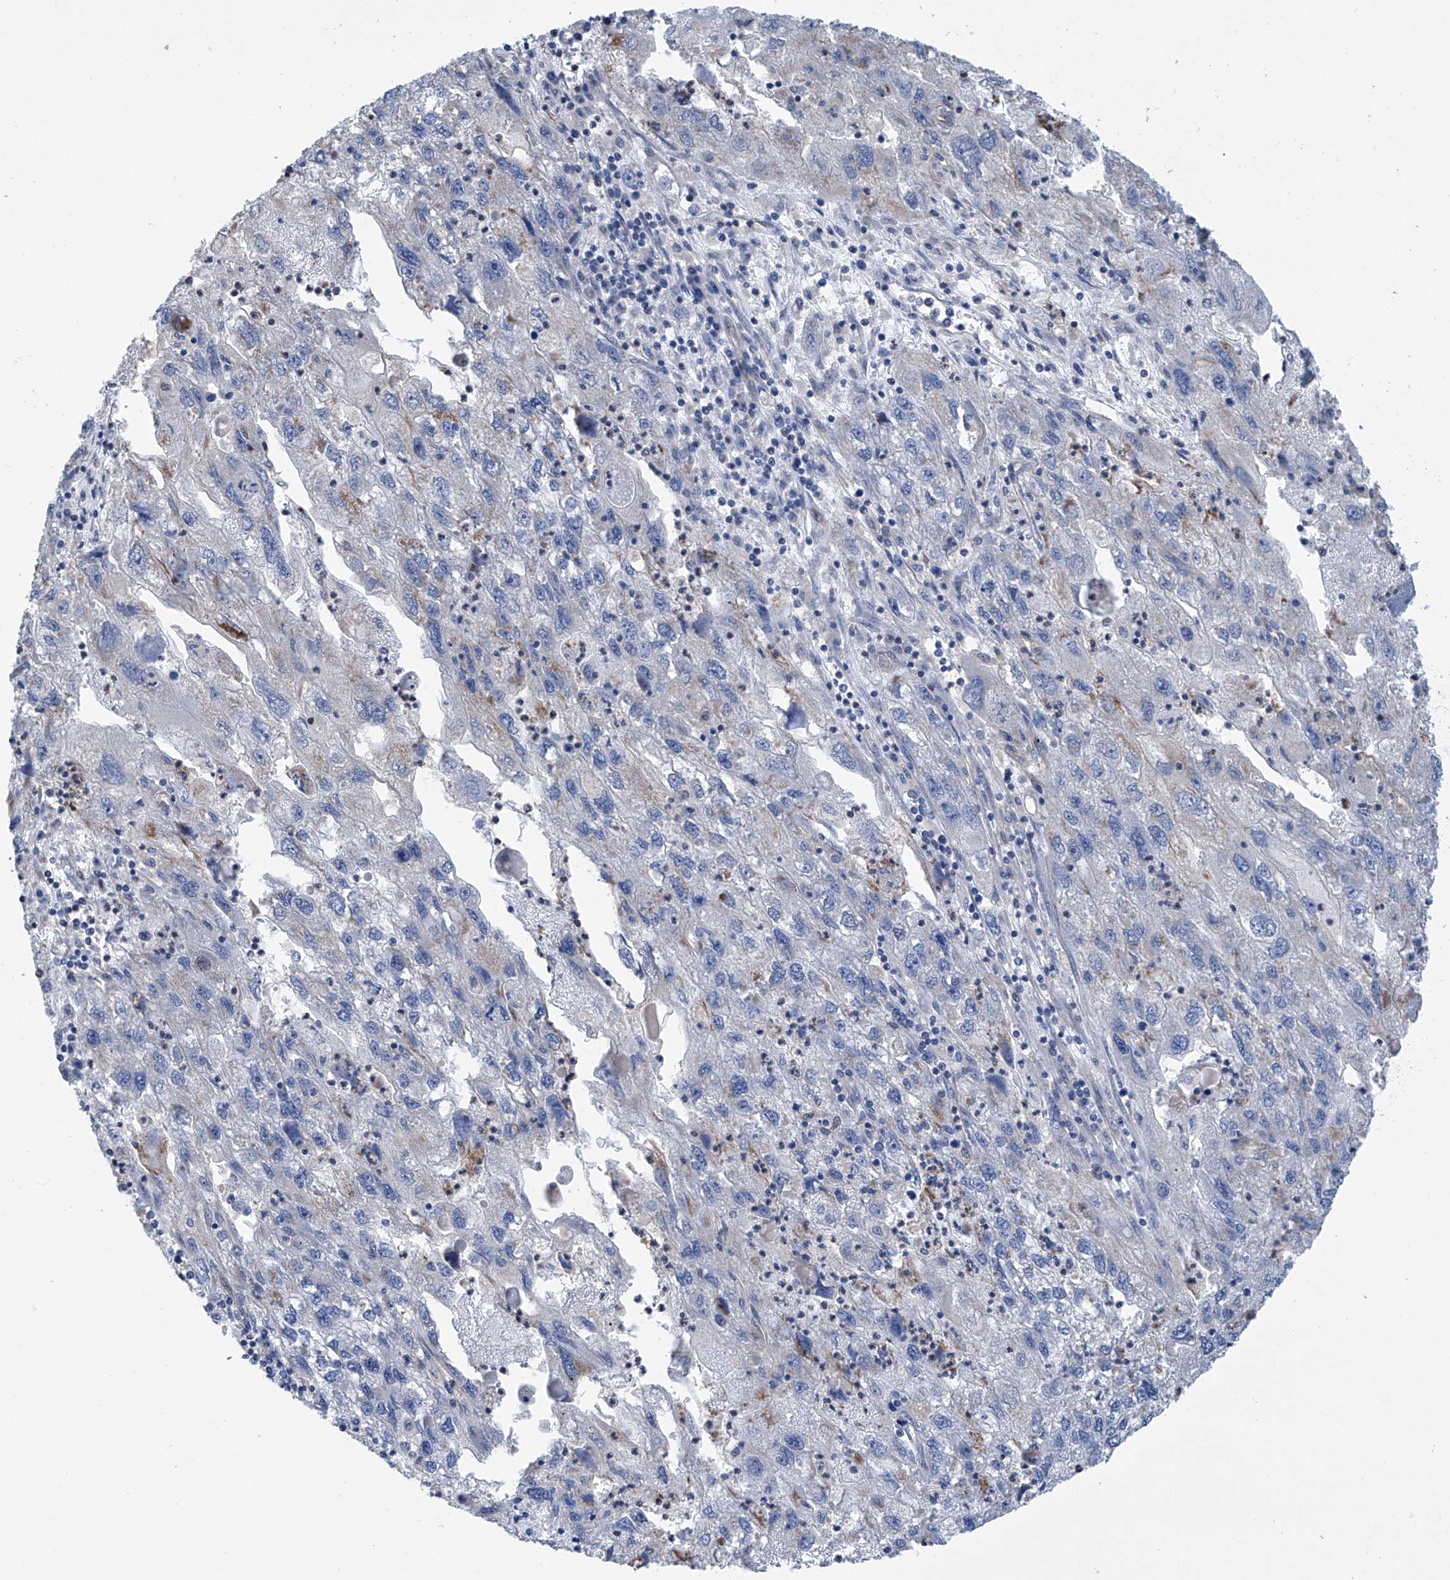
{"staining": {"intensity": "negative", "quantity": "none", "location": "none"}, "tissue": "endometrial cancer", "cell_type": "Tumor cells", "image_type": "cancer", "snomed": [{"axis": "morphology", "description": "Adenocarcinoma, NOS"}, {"axis": "topography", "description": "Endometrium"}], "caption": "Immunohistochemistry image of endometrial cancer stained for a protein (brown), which demonstrates no staining in tumor cells. (IHC, brightfield microscopy, high magnification).", "gene": "EIF5B", "patient": {"sex": "female", "age": 49}}